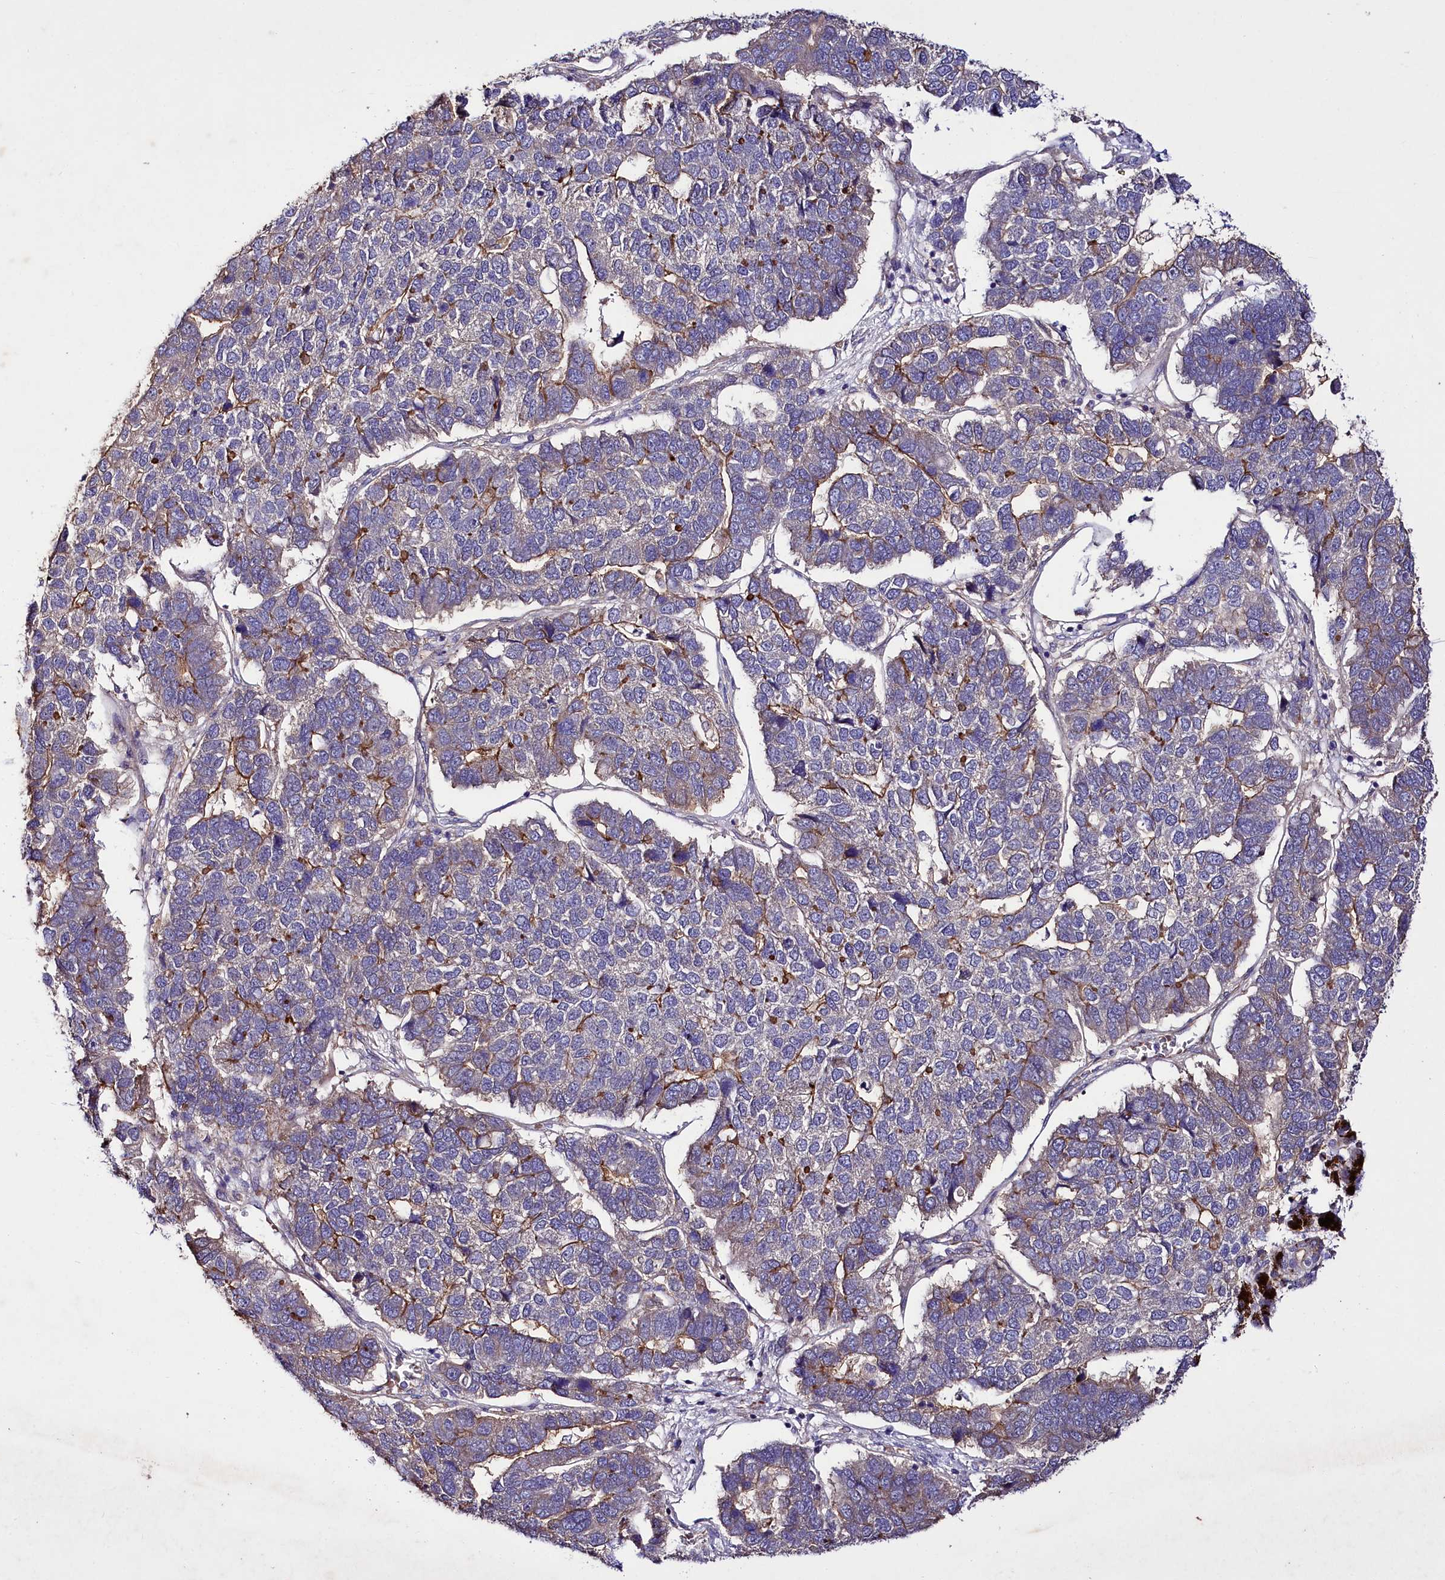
{"staining": {"intensity": "moderate", "quantity": "<25%", "location": "cytoplasmic/membranous"}, "tissue": "pancreatic cancer", "cell_type": "Tumor cells", "image_type": "cancer", "snomed": [{"axis": "morphology", "description": "Adenocarcinoma, NOS"}, {"axis": "topography", "description": "Pancreas"}], "caption": "A micrograph of pancreatic cancer (adenocarcinoma) stained for a protein shows moderate cytoplasmic/membranous brown staining in tumor cells.", "gene": "SLC7A1", "patient": {"sex": "female", "age": 61}}